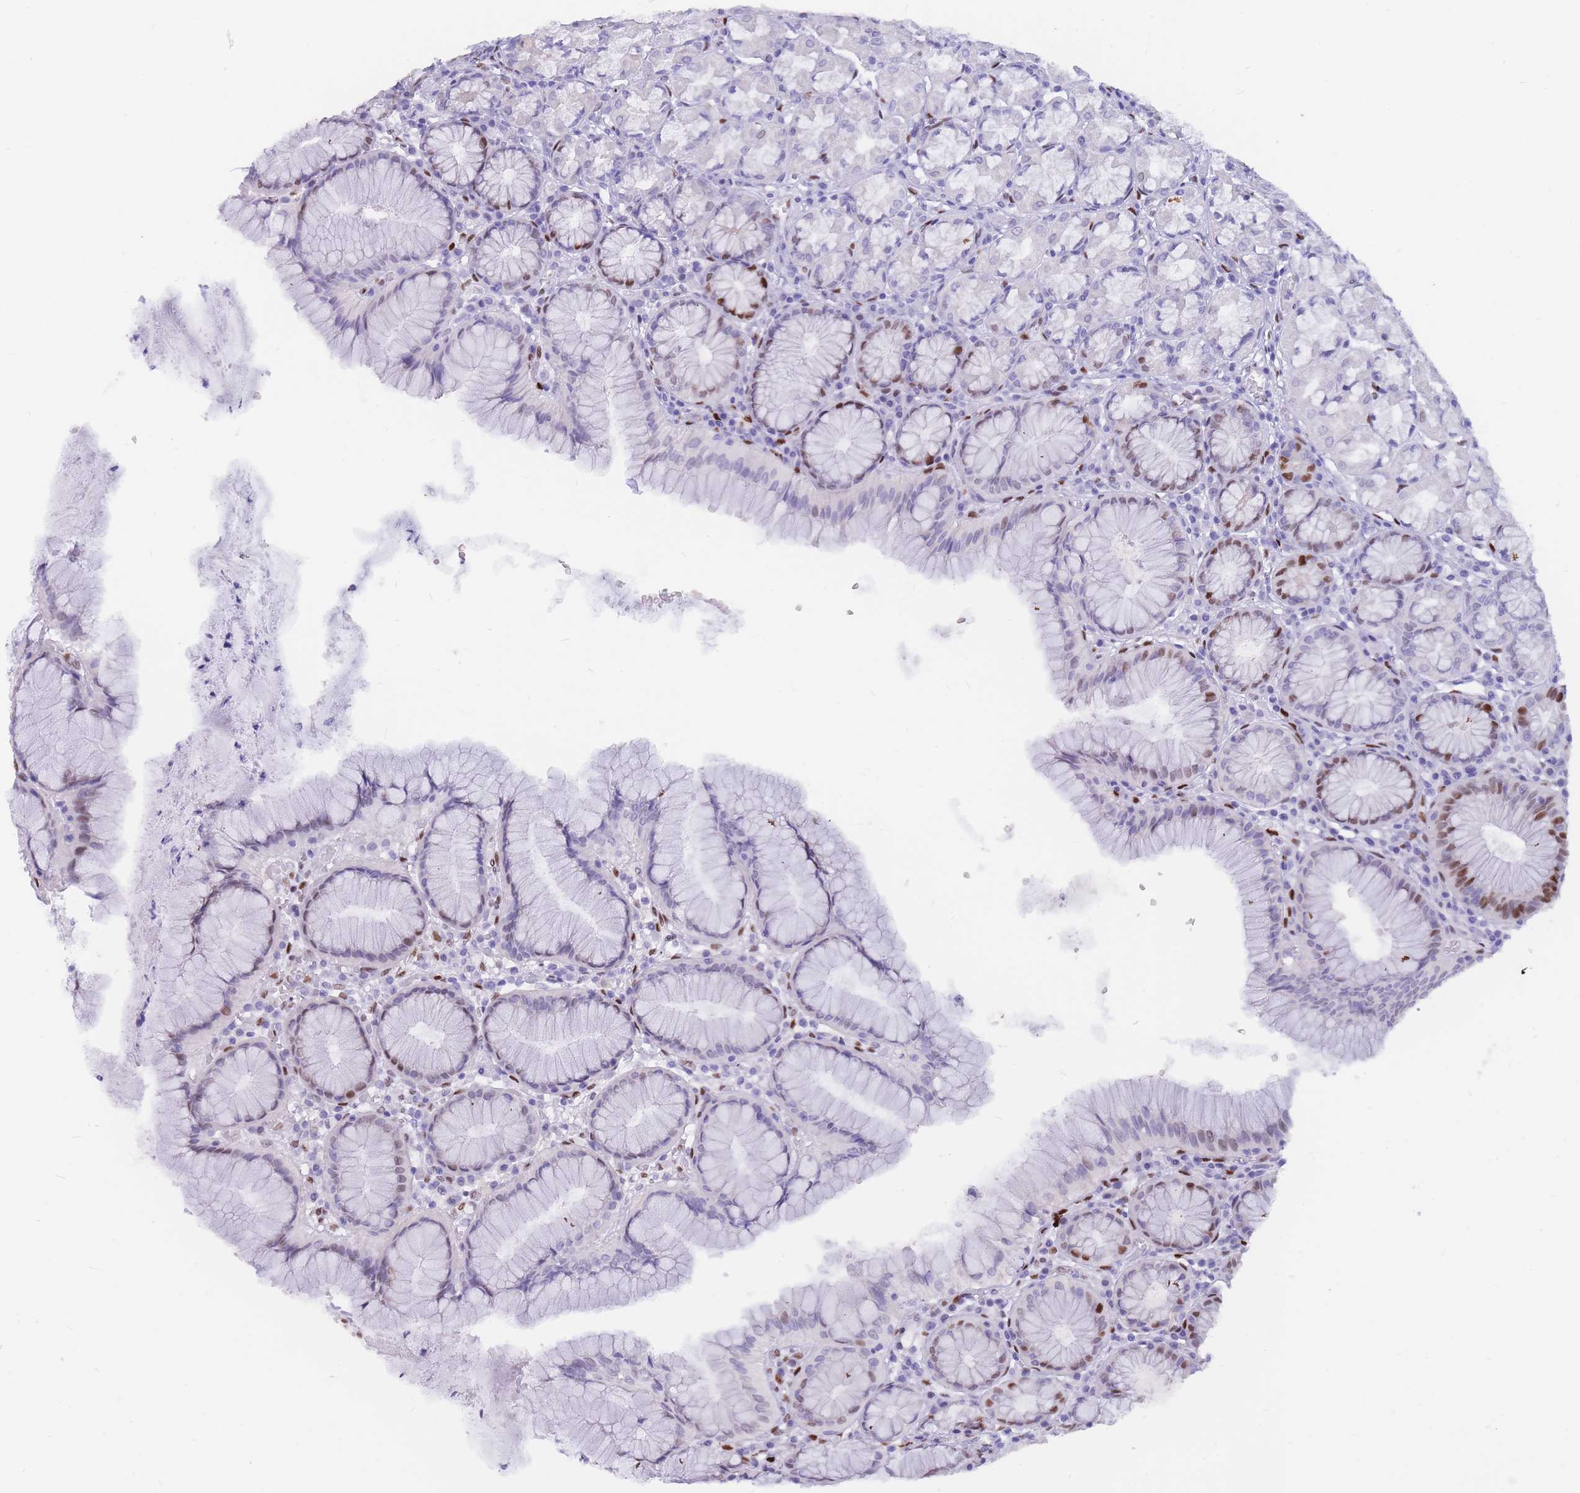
{"staining": {"intensity": "strong", "quantity": "<25%", "location": "nuclear"}, "tissue": "stomach", "cell_type": "Glandular cells", "image_type": "normal", "snomed": [{"axis": "morphology", "description": "Normal tissue, NOS"}, {"axis": "topography", "description": "Stomach"}], "caption": "The photomicrograph shows a brown stain indicating the presence of a protein in the nuclear of glandular cells in stomach.", "gene": "NASP", "patient": {"sex": "male", "age": 55}}